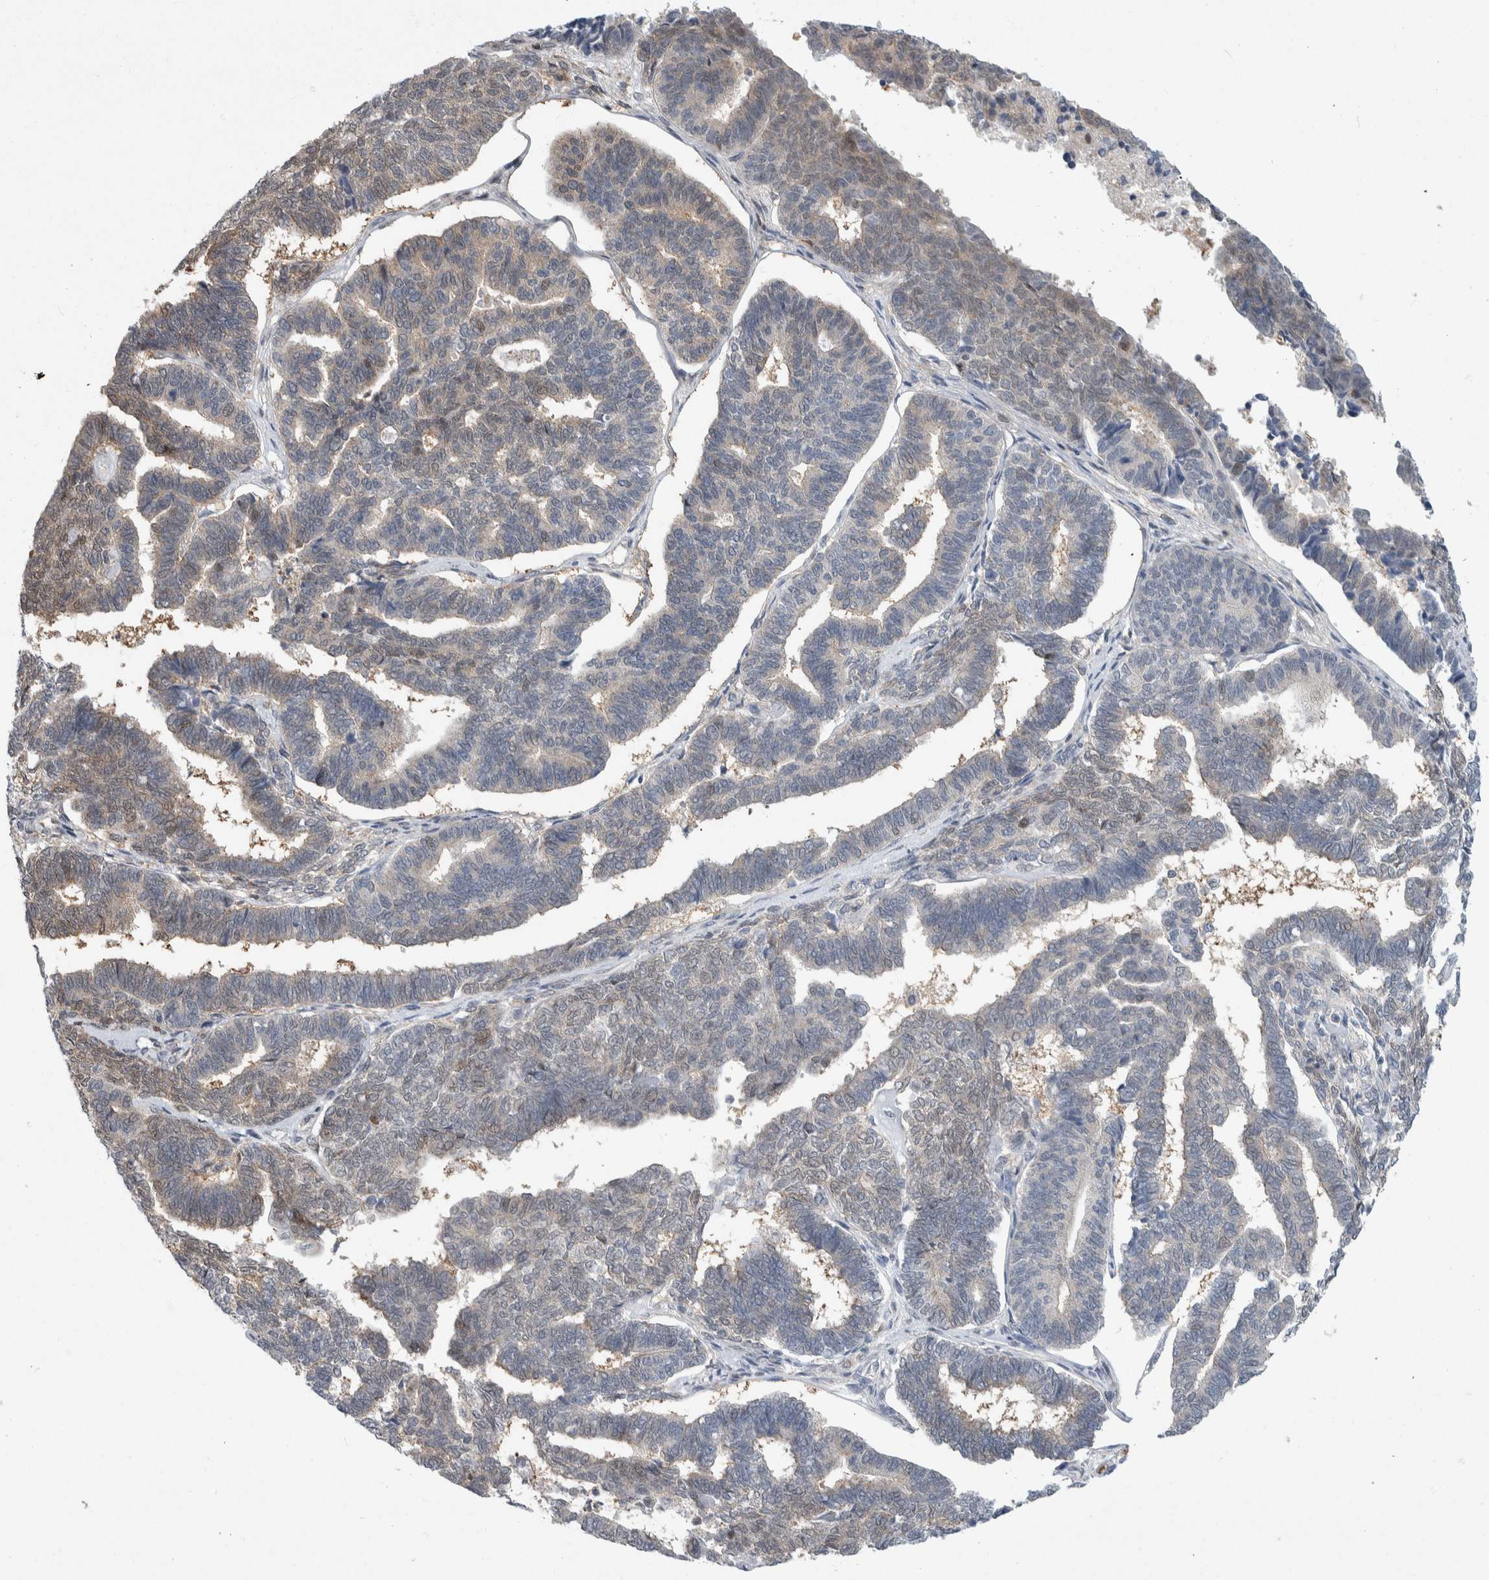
{"staining": {"intensity": "weak", "quantity": "<25%", "location": "cytoplasmic/membranous,nuclear"}, "tissue": "endometrial cancer", "cell_type": "Tumor cells", "image_type": "cancer", "snomed": [{"axis": "morphology", "description": "Adenocarcinoma, NOS"}, {"axis": "topography", "description": "Endometrium"}], "caption": "Tumor cells are negative for brown protein staining in endometrial adenocarcinoma.", "gene": "PTPA", "patient": {"sex": "female", "age": 70}}